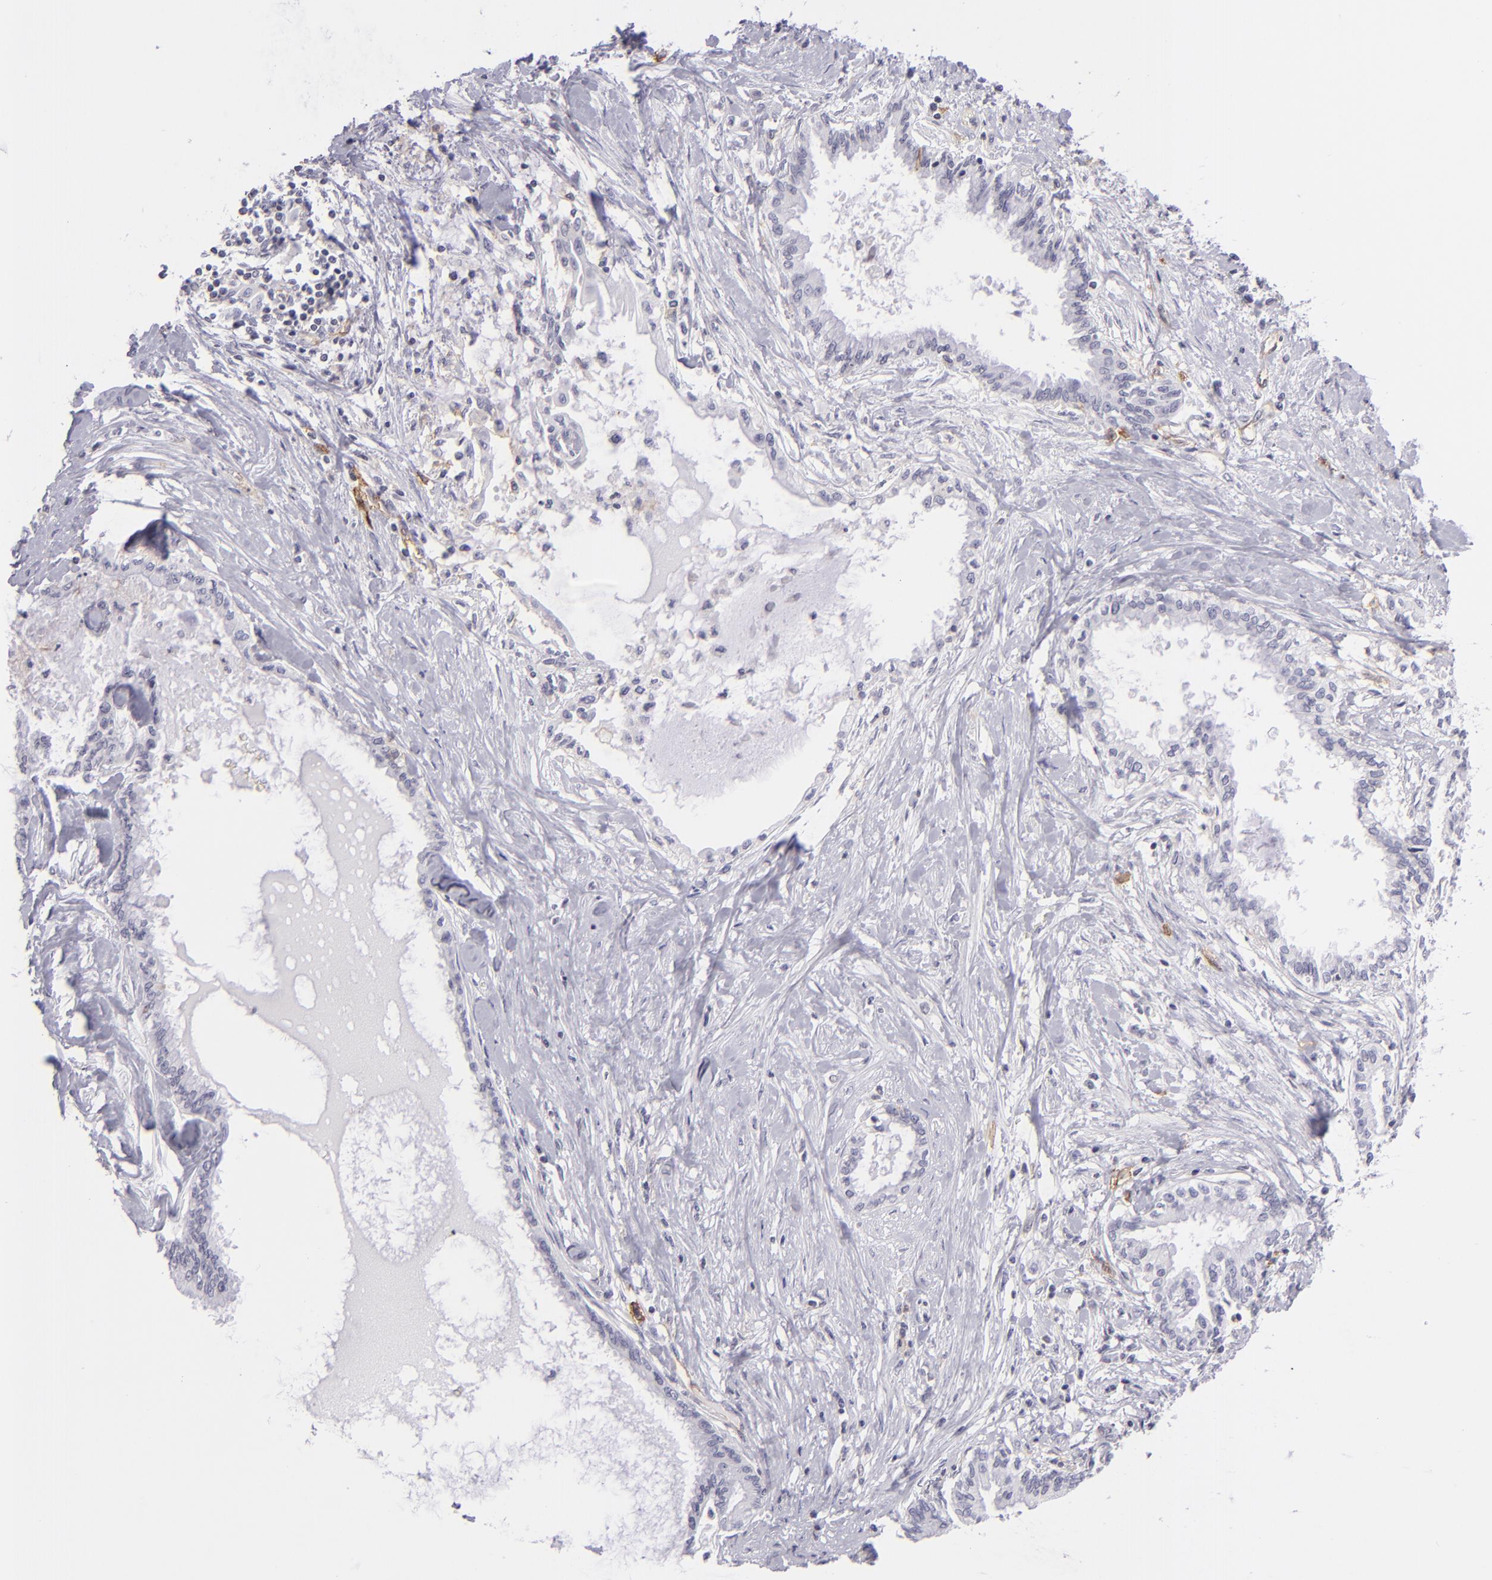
{"staining": {"intensity": "negative", "quantity": "none", "location": "none"}, "tissue": "pancreatic cancer", "cell_type": "Tumor cells", "image_type": "cancer", "snomed": [{"axis": "morphology", "description": "Adenocarcinoma, NOS"}, {"axis": "topography", "description": "Pancreas"}], "caption": "Image shows no protein positivity in tumor cells of adenocarcinoma (pancreatic) tissue. The staining is performed using DAB (3,3'-diaminobenzidine) brown chromogen with nuclei counter-stained in using hematoxylin.", "gene": "THBD", "patient": {"sex": "female", "age": 64}}